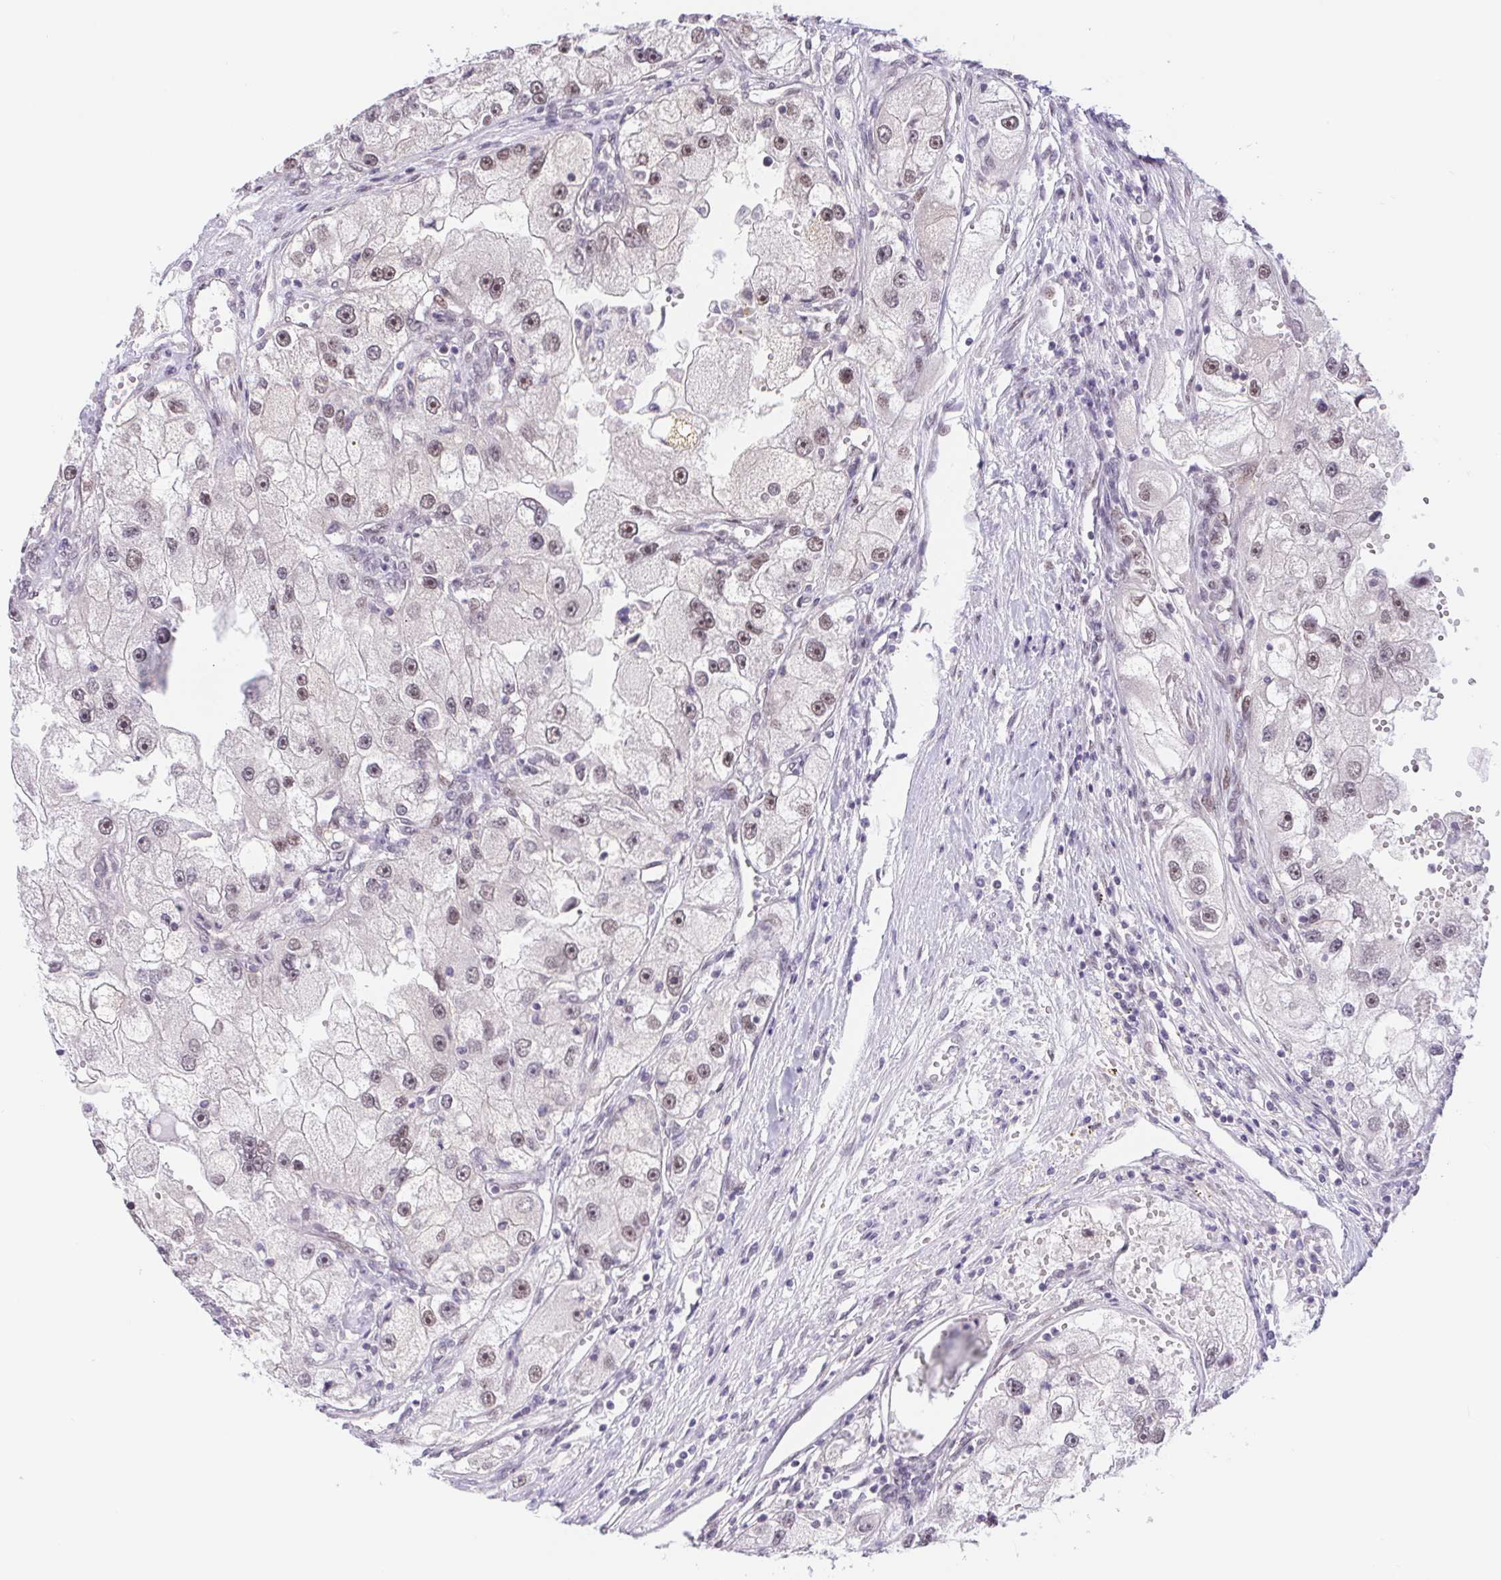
{"staining": {"intensity": "weak", "quantity": "25%-75%", "location": "nuclear"}, "tissue": "renal cancer", "cell_type": "Tumor cells", "image_type": "cancer", "snomed": [{"axis": "morphology", "description": "Adenocarcinoma, NOS"}, {"axis": "topography", "description": "Kidney"}], "caption": "Immunohistochemical staining of adenocarcinoma (renal) exhibits low levels of weak nuclear protein expression in approximately 25%-75% of tumor cells.", "gene": "CAND1", "patient": {"sex": "male", "age": 63}}